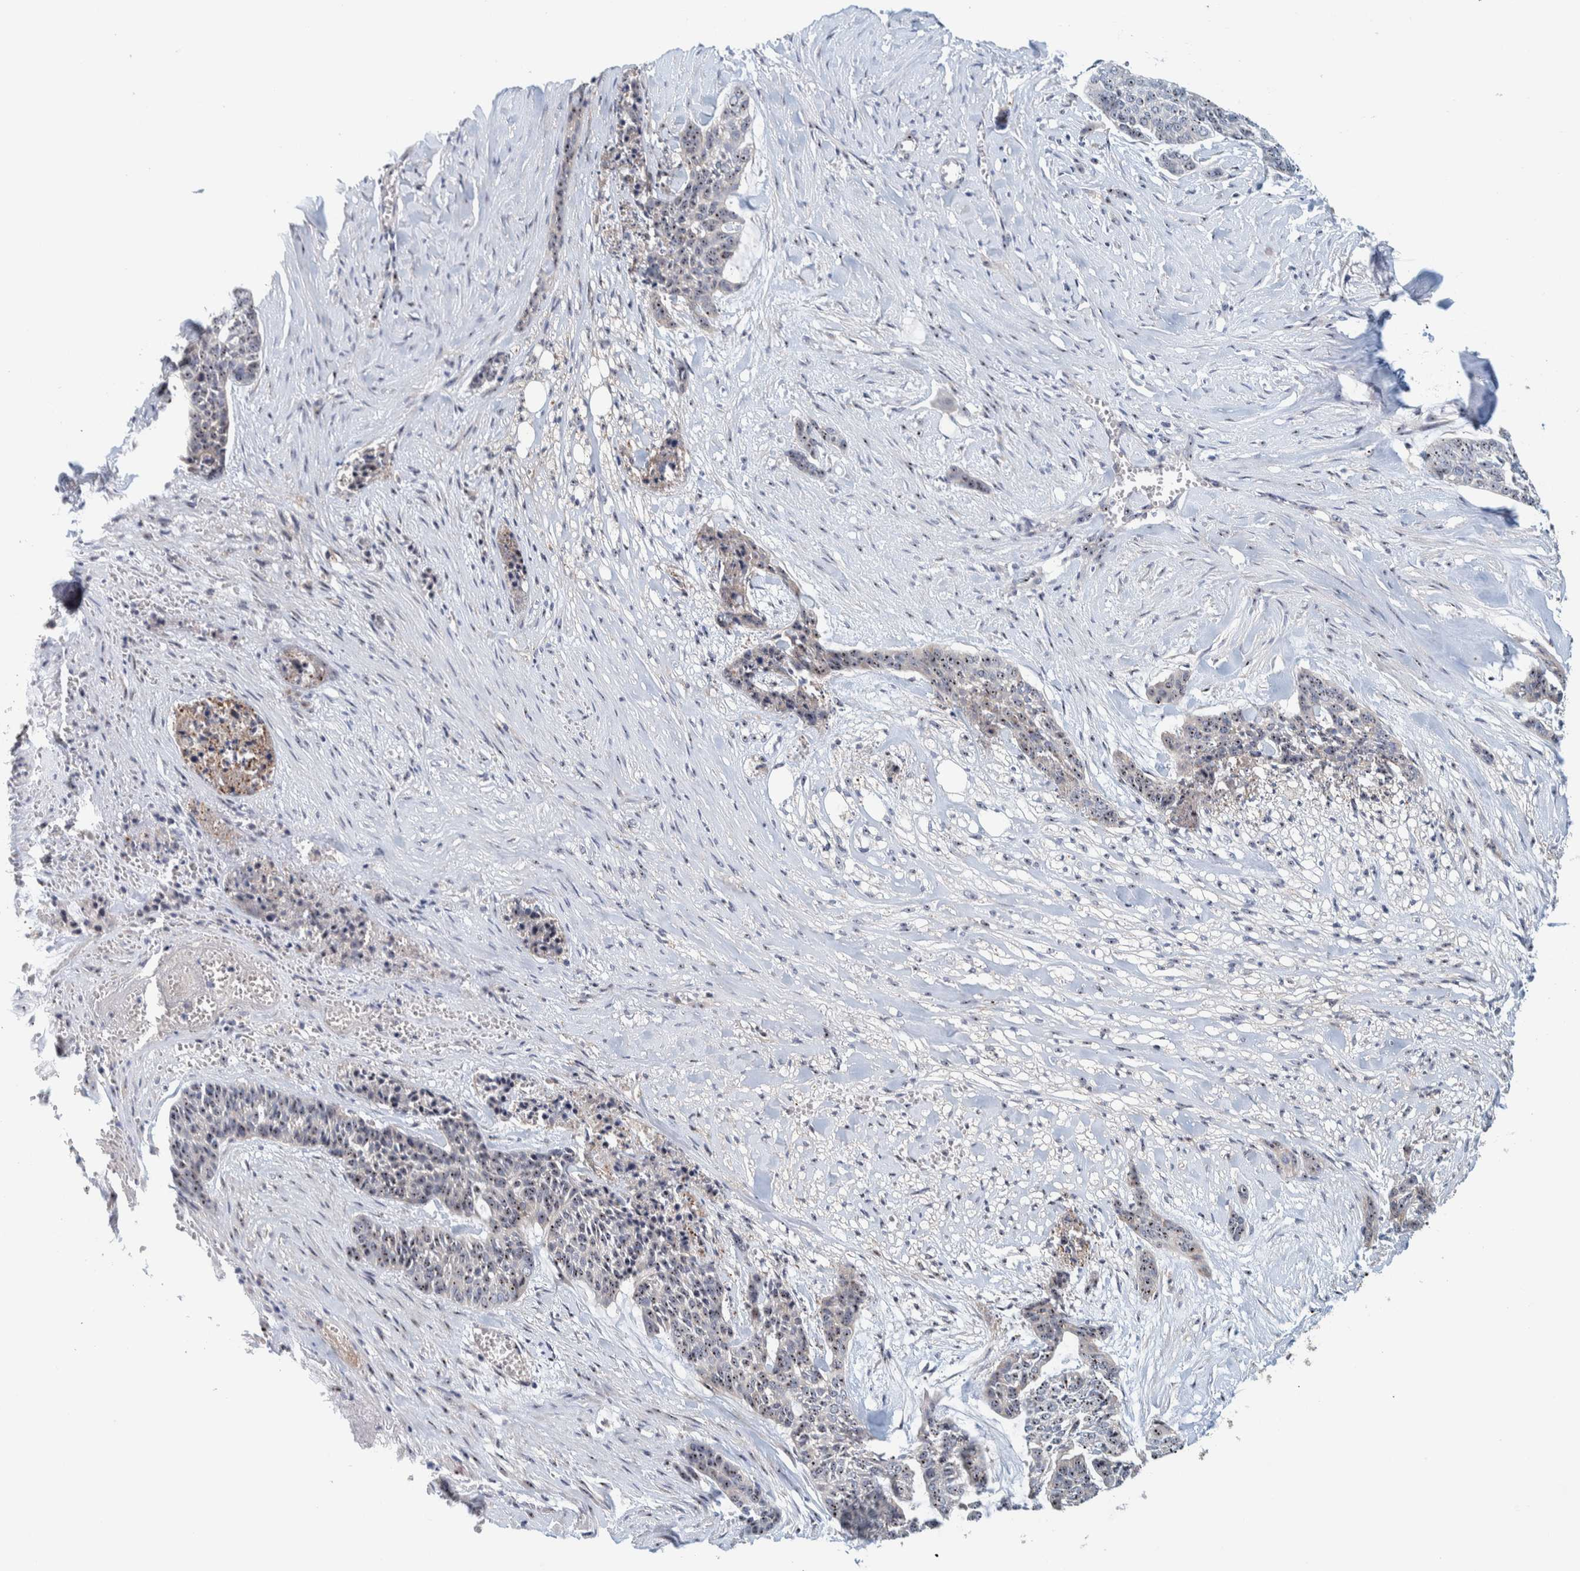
{"staining": {"intensity": "moderate", "quantity": ">75%", "location": "nuclear"}, "tissue": "skin cancer", "cell_type": "Tumor cells", "image_type": "cancer", "snomed": [{"axis": "morphology", "description": "Basal cell carcinoma"}, {"axis": "topography", "description": "Skin"}], "caption": "This is a histology image of immunohistochemistry (IHC) staining of skin basal cell carcinoma, which shows moderate staining in the nuclear of tumor cells.", "gene": "NOL11", "patient": {"sex": "female", "age": 64}}